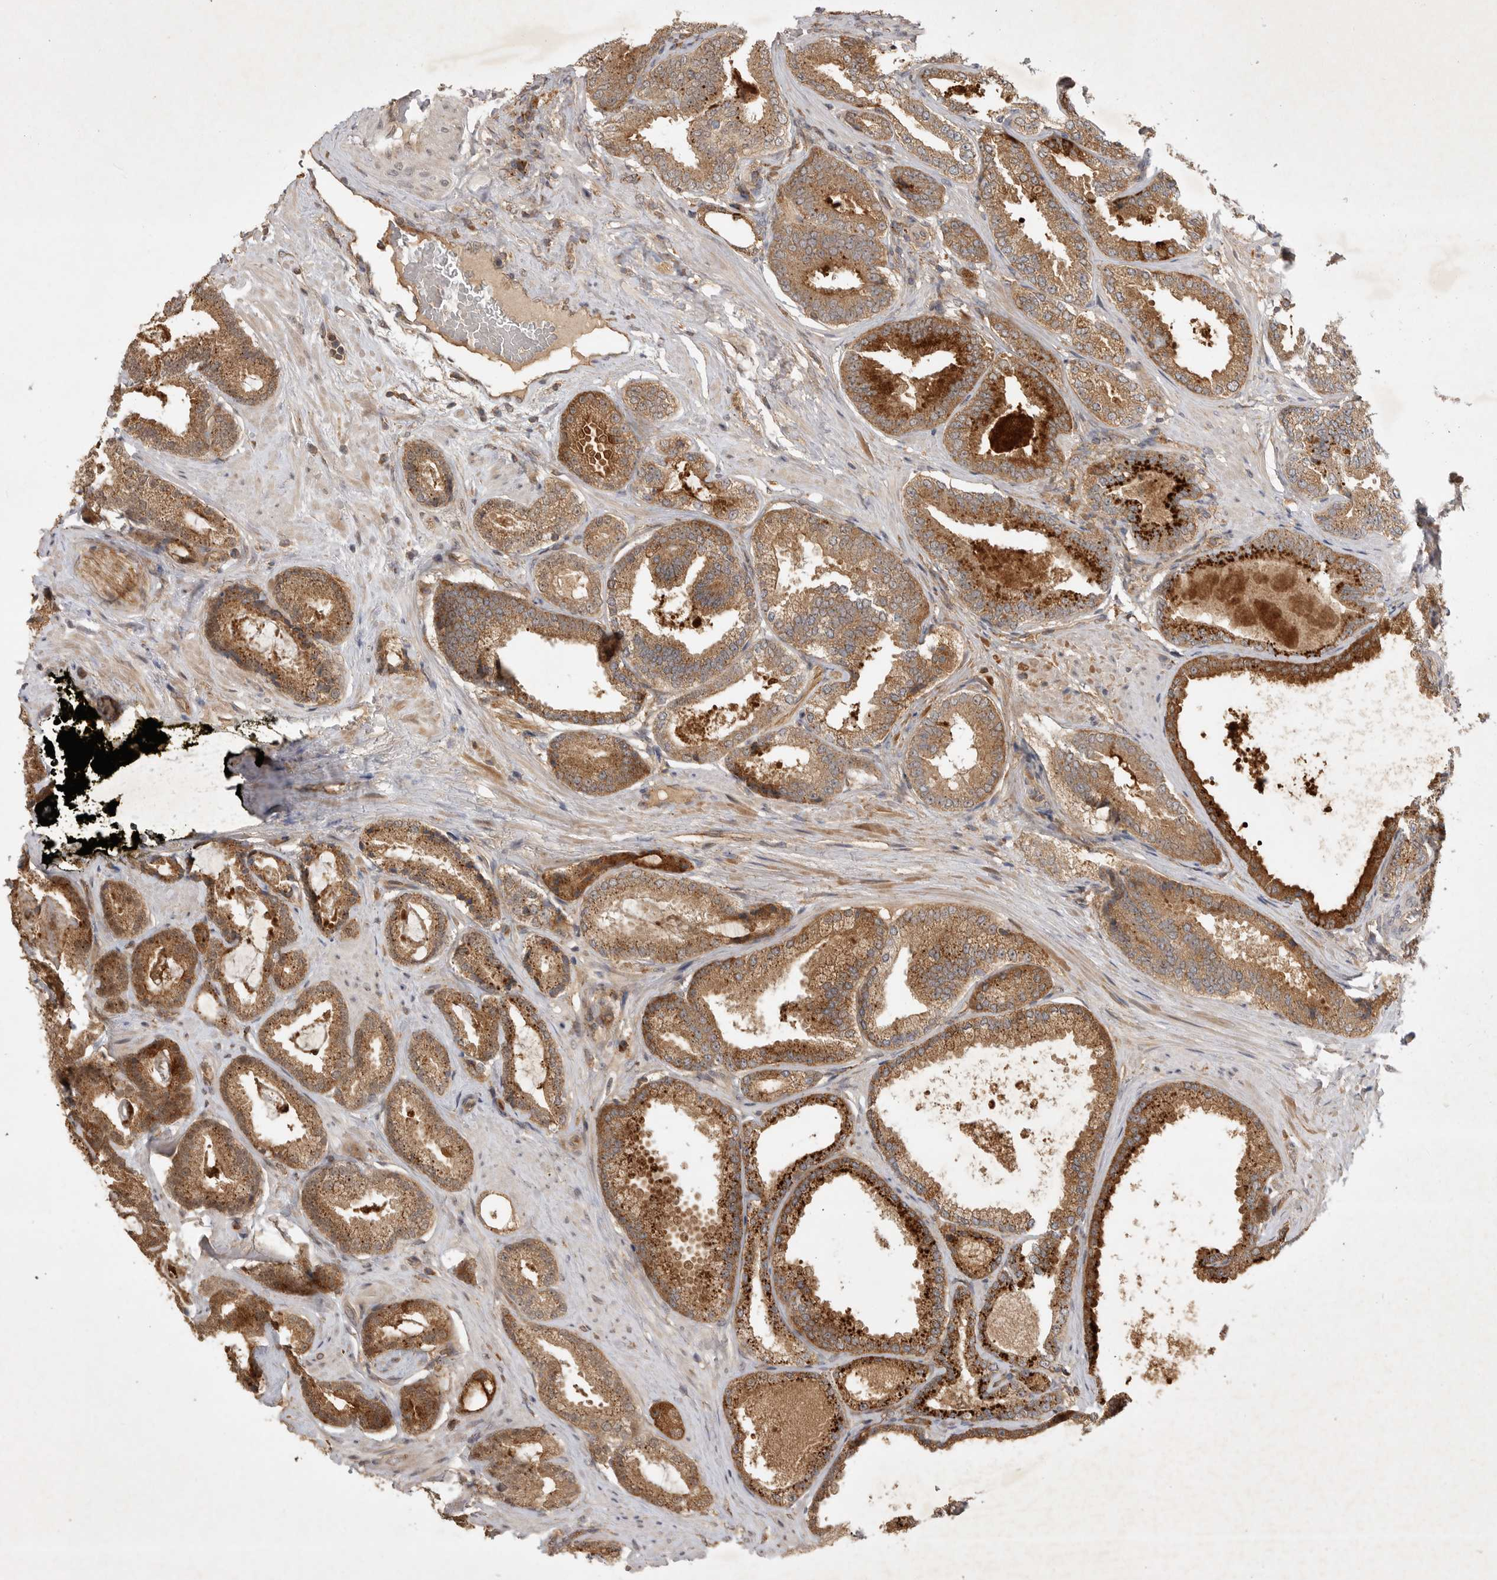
{"staining": {"intensity": "strong", "quantity": ">75%", "location": "cytoplasmic/membranous"}, "tissue": "prostate cancer", "cell_type": "Tumor cells", "image_type": "cancer", "snomed": [{"axis": "morphology", "description": "Adenocarcinoma, Low grade"}, {"axis": "topography", "description": "Prostate"}], "caption": "A photomicrograph showing strong cytoplasmic/membranous expression in approximately >75% of tumor cells in adenocarcinoma (low-grade) (prostate), as visualized by brown immunohistochemical staining.", "gene": "ZNF232", "patient": {"sex": "male", "age": 71}}